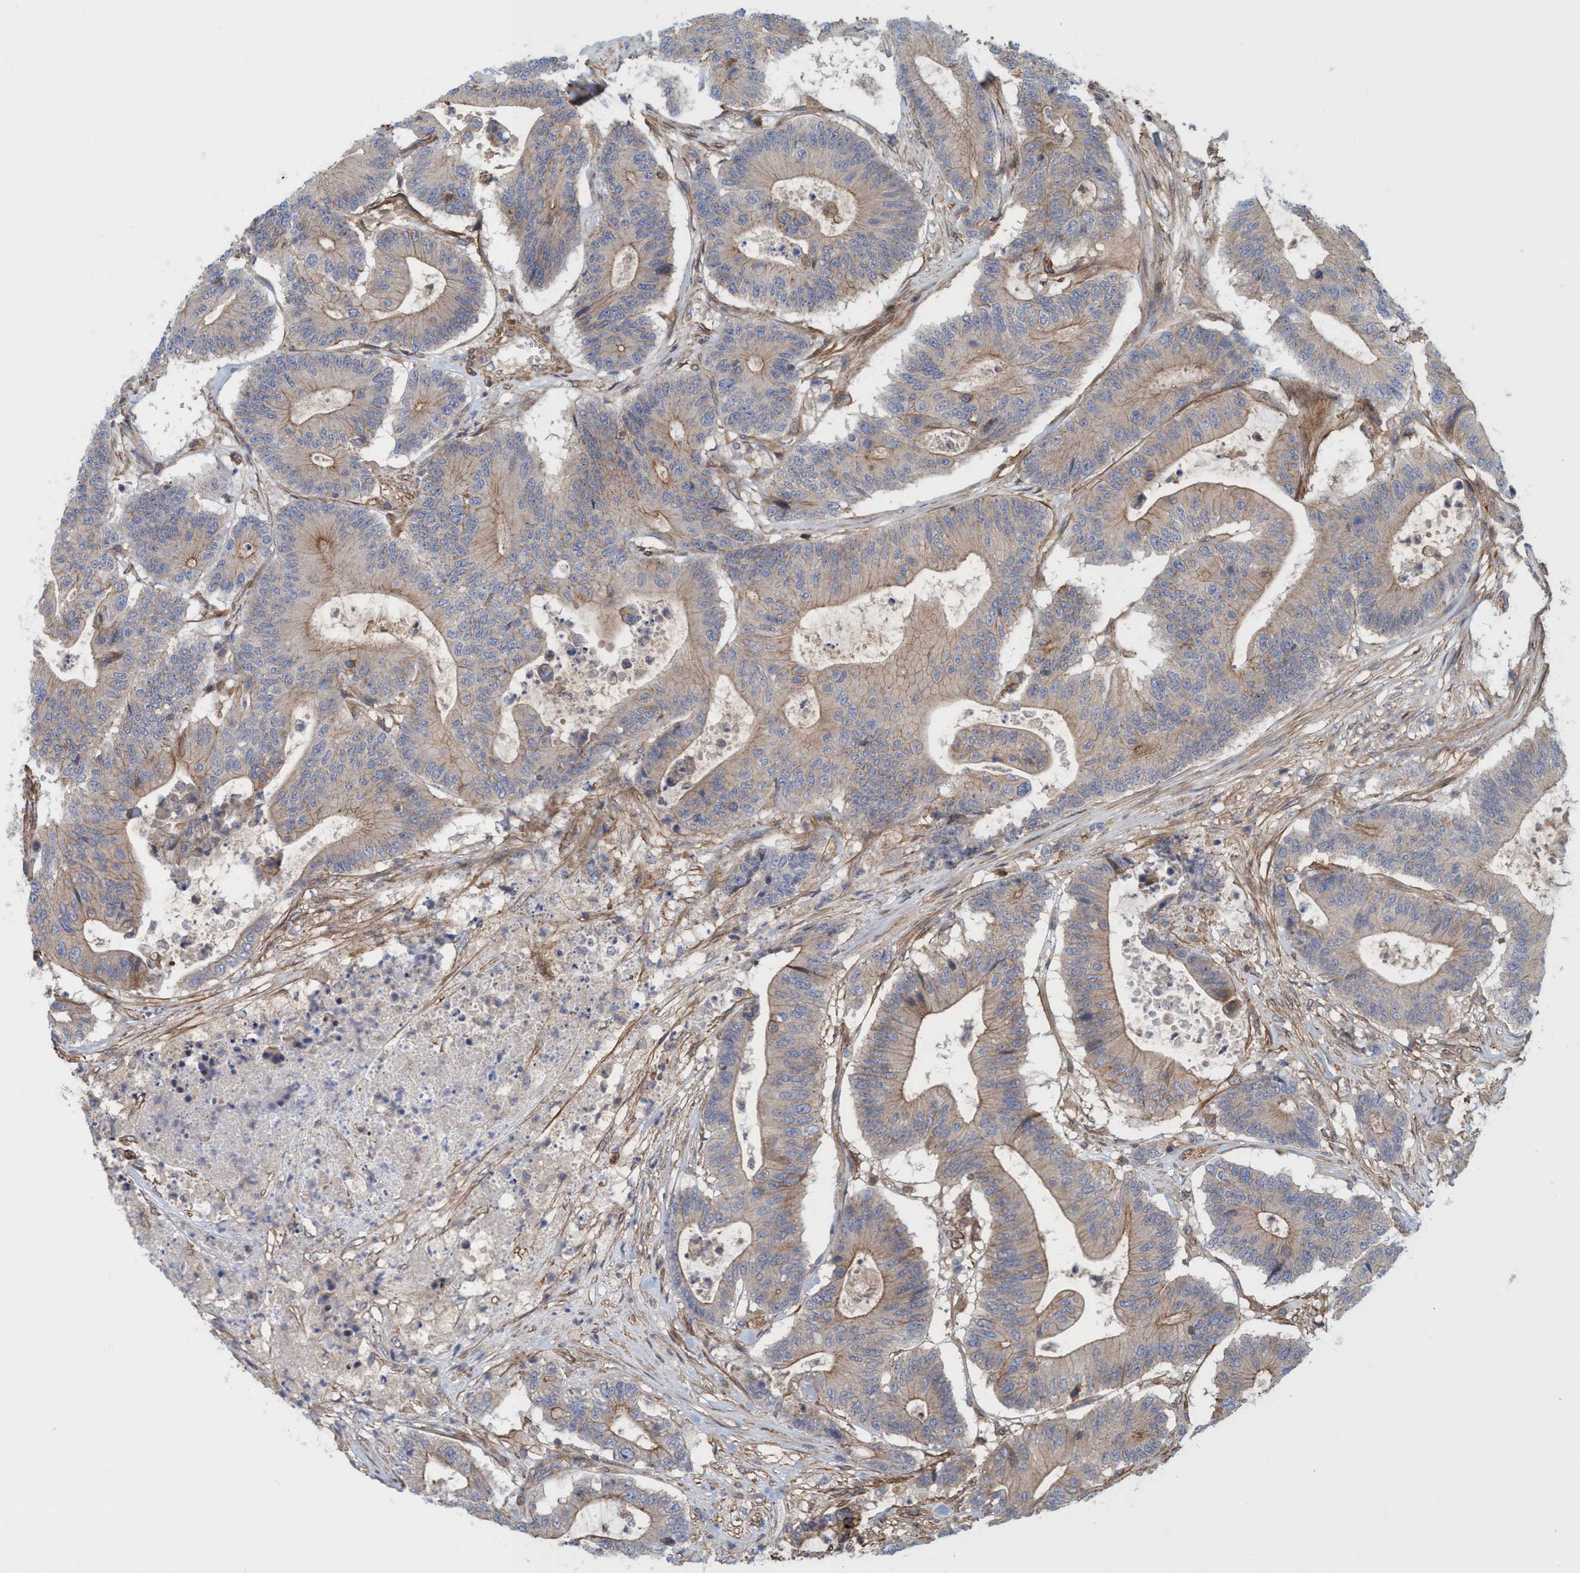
{"staining": {"intensity": "weak", "quantity": ">75%", "location": "cytoplasmic/membranous"}, "tissue": "colorectal cancer", "cell_type": "Tumor cells", "image_type": "cancer", "snomed": [{"axis": "morphology", "description": "Adenocarcinoma, NOS"}, {"axis": "topography", "description": "Colon"}], "caption": "Immunohistochemistry staining of colorectal adenocarcinoma, which reveals low levels of weak cytoplasmic/membranous staining in about >75% of tumor cells indicating weak cytoplasmic/membranous protein staining. The staining was performed using DAB (3,3'-diaminobenzidine) (brown) for protein detection and nuclei were counterstained in hematoxylin (blue).", "gene": "SPECC1", "patient": {"sex": "female", "age": 84}}